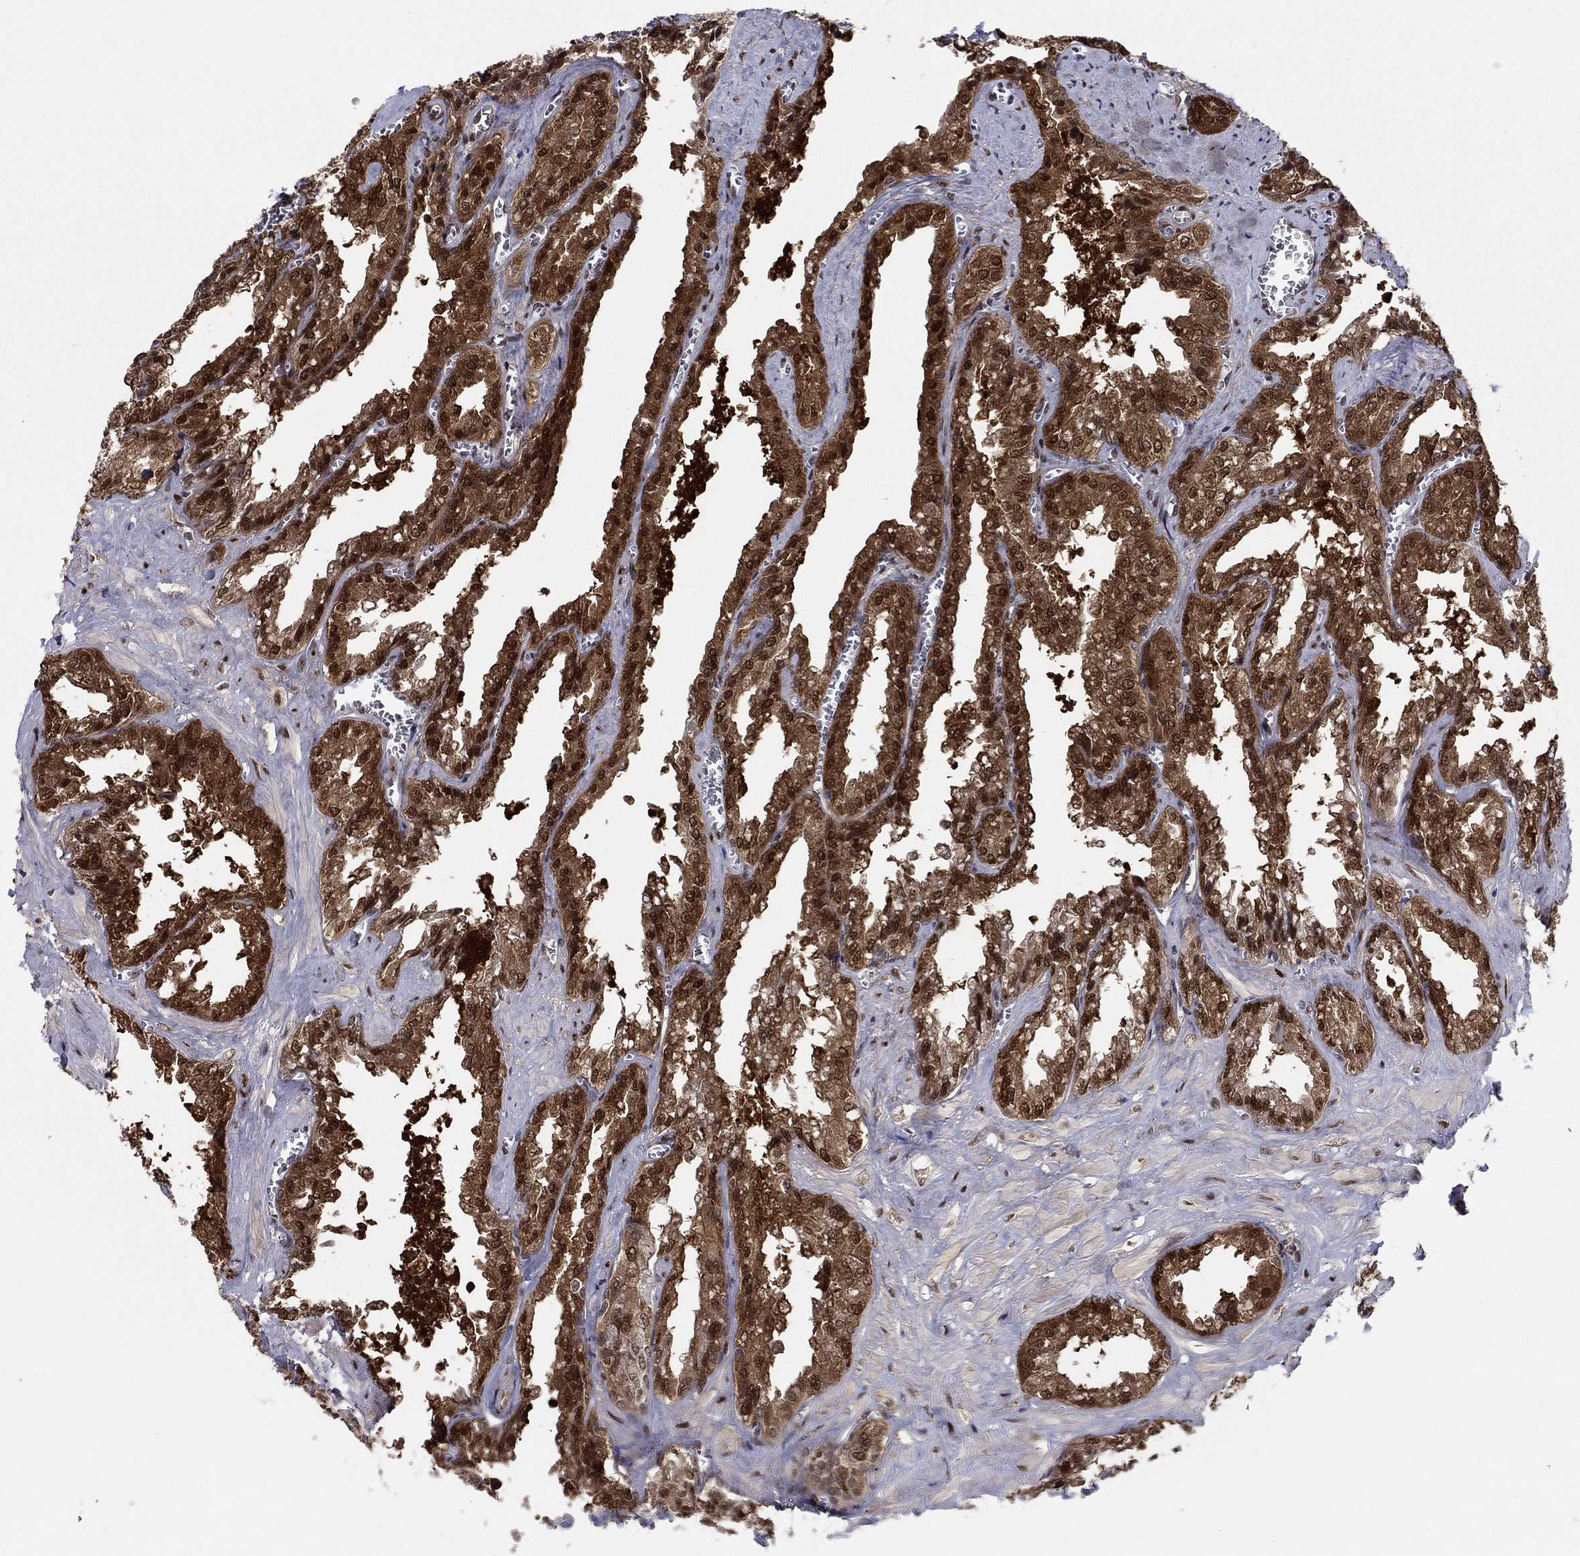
{"staining": {"intensity": "strong", "quantity": ">75%", "location": "cytoplasmic/membranous"}, "tissue": "seminal vesicle", "cell_type": "Glandular cells", "image_type": "normal", "snomed": [{"axis": "morphology", "description": "Normal tissue, NOS"}, {"axis": "topography", "description": "Seminal veicle"}], "caption": "Immunohistochemical staining of normal seminal vesicle exhibits >75% levels of strong cytoplasmic/membranous protein expression in approximately >75% of glandular cells.", "gene": "FKBP4", "patient": {"sex": "male", "age": 67}}